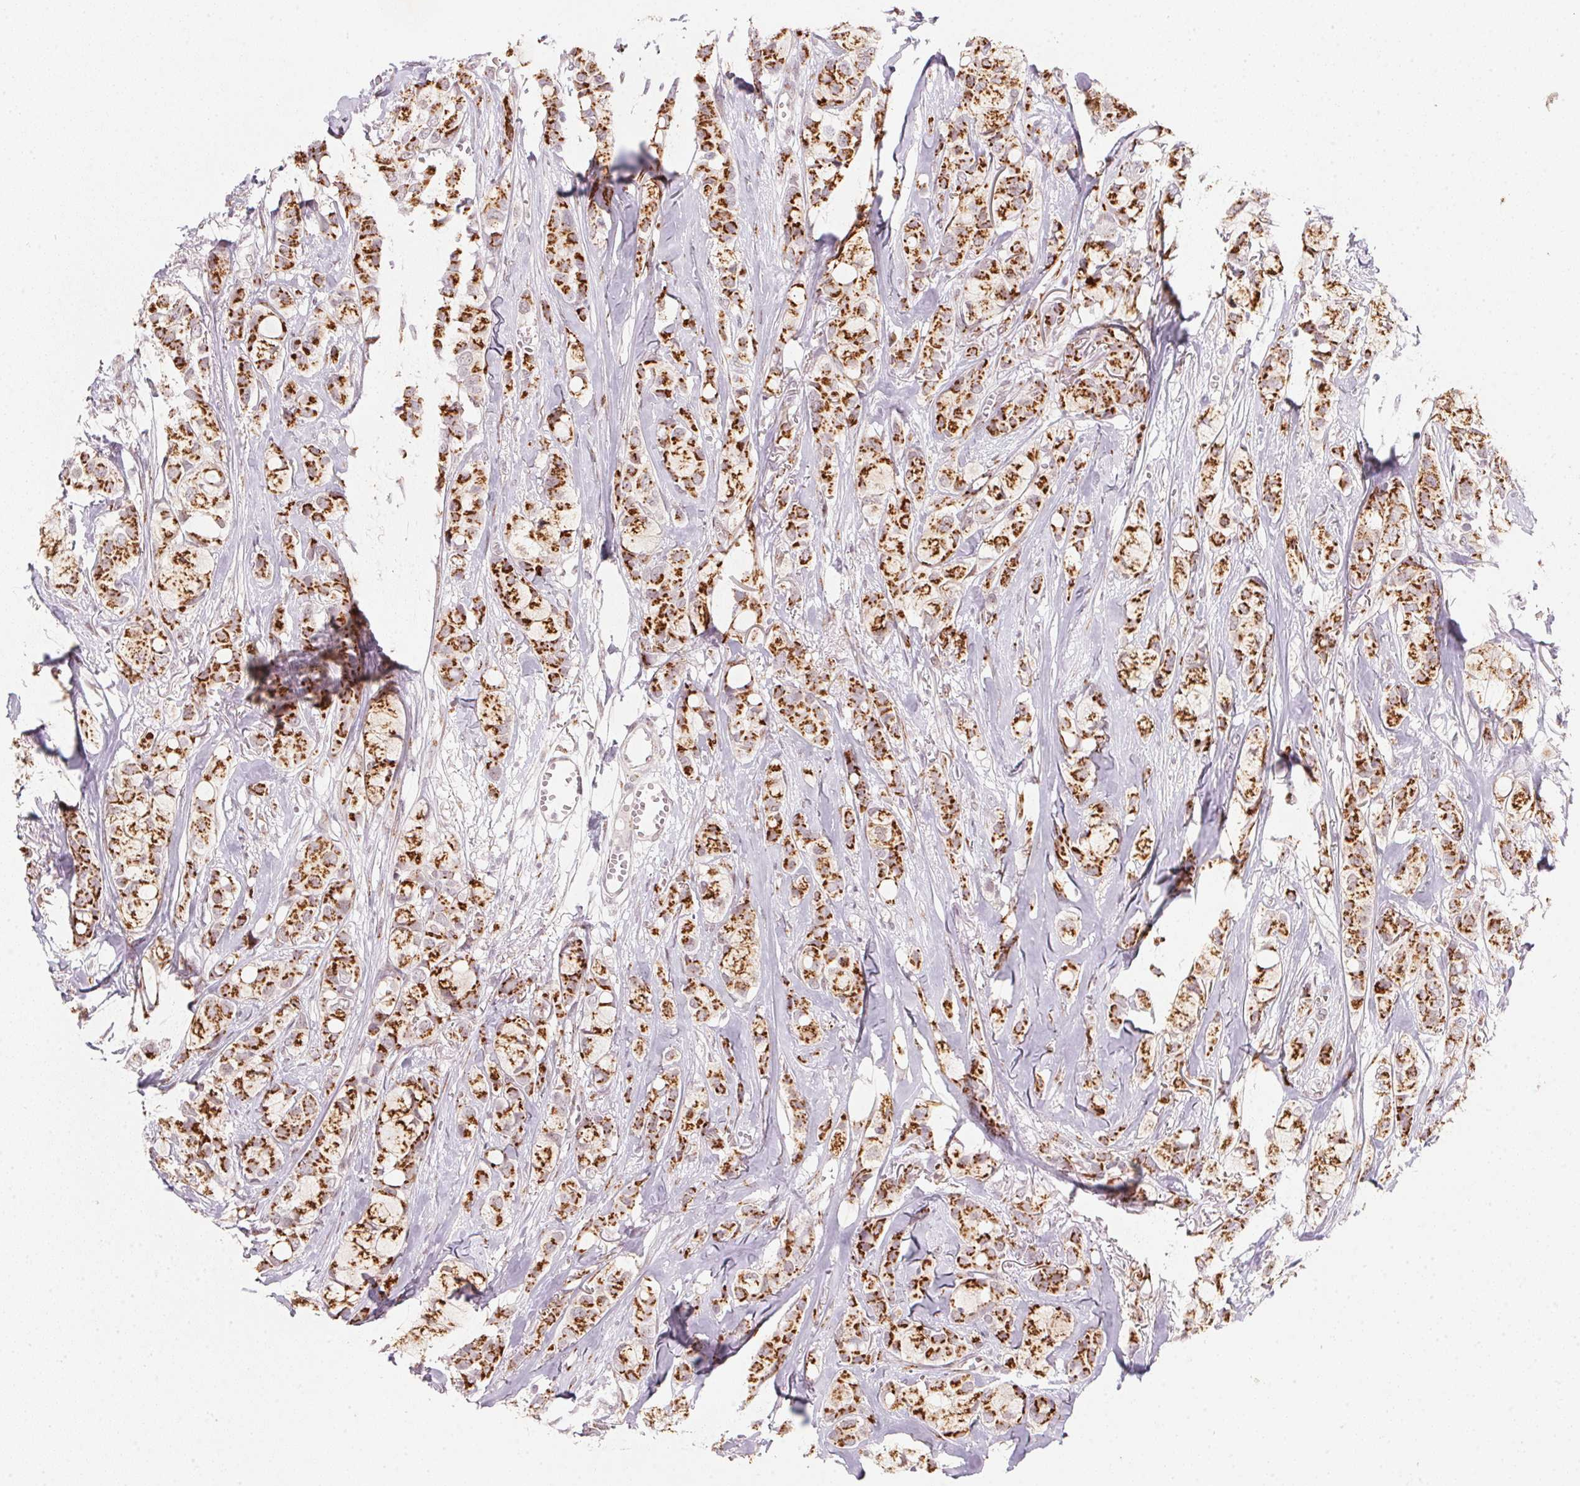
{"staining": {"intensity": "strong", "quantity": ">75%", "location": "cytoplasmic/membranous"}, "tissue": "breast cancer", "cell_type": "Tumor cells", "image_type": "cancer", "snomed": [{"axis": "morphology", "description": "Duct carcinoma"}, {"axis": "topography", "description": "Breast"}], "caption": "IHC photomicrograph of breast cancer (infiltrating ductal carcinoma) stained for a protein (brown), which displays high levels of strong cytoplasmic/membranous positivity in approximately >75% of tumor cells.", "gene": "RAB22A", "patient": {"sex": "female", "age": 85}}